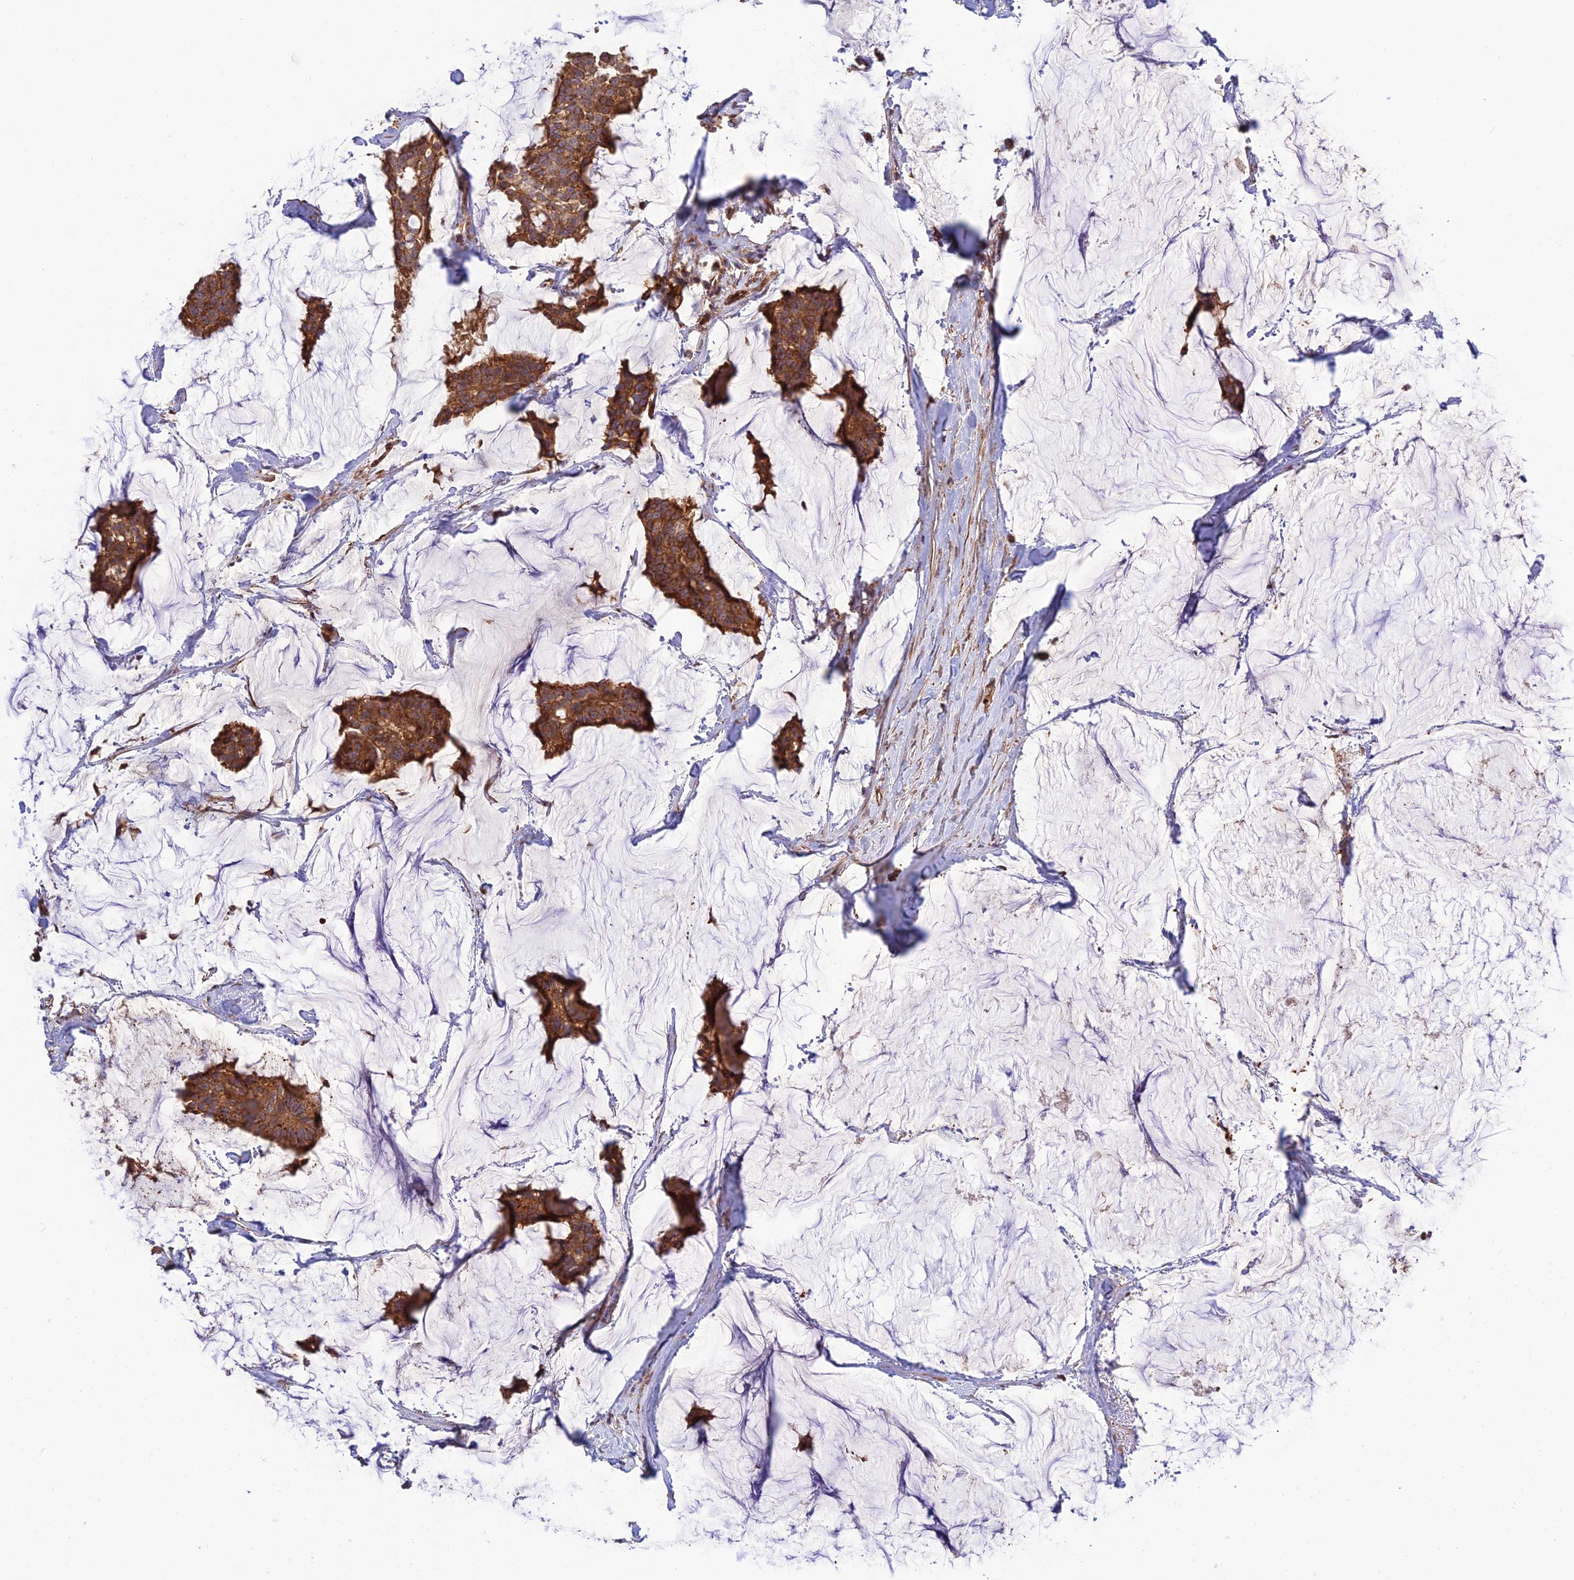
{"staining": {"intensity": "moderate", "quantity": ">75%", "location": "cytoplasmic/membranous"}, "tissue": "breast cancer", "cell_type": "Tumor cells", "image_type": "cancer", "snomed": [{"axis": "morphology", "description": "Duct carcinoma"}, {"axis": "topography", "description": "Breast"}], "caption": "Immunohistochemistry (IHC) histopathology image of breast infiltrating ductal carcinoma stained for a protein (brown), which displays medium levels of moderate cytoplasmic/membranous expression in about >75% of tumor cells.", "gene": "TMEM131L", "patient": {"sex": "female", "age": 93}}